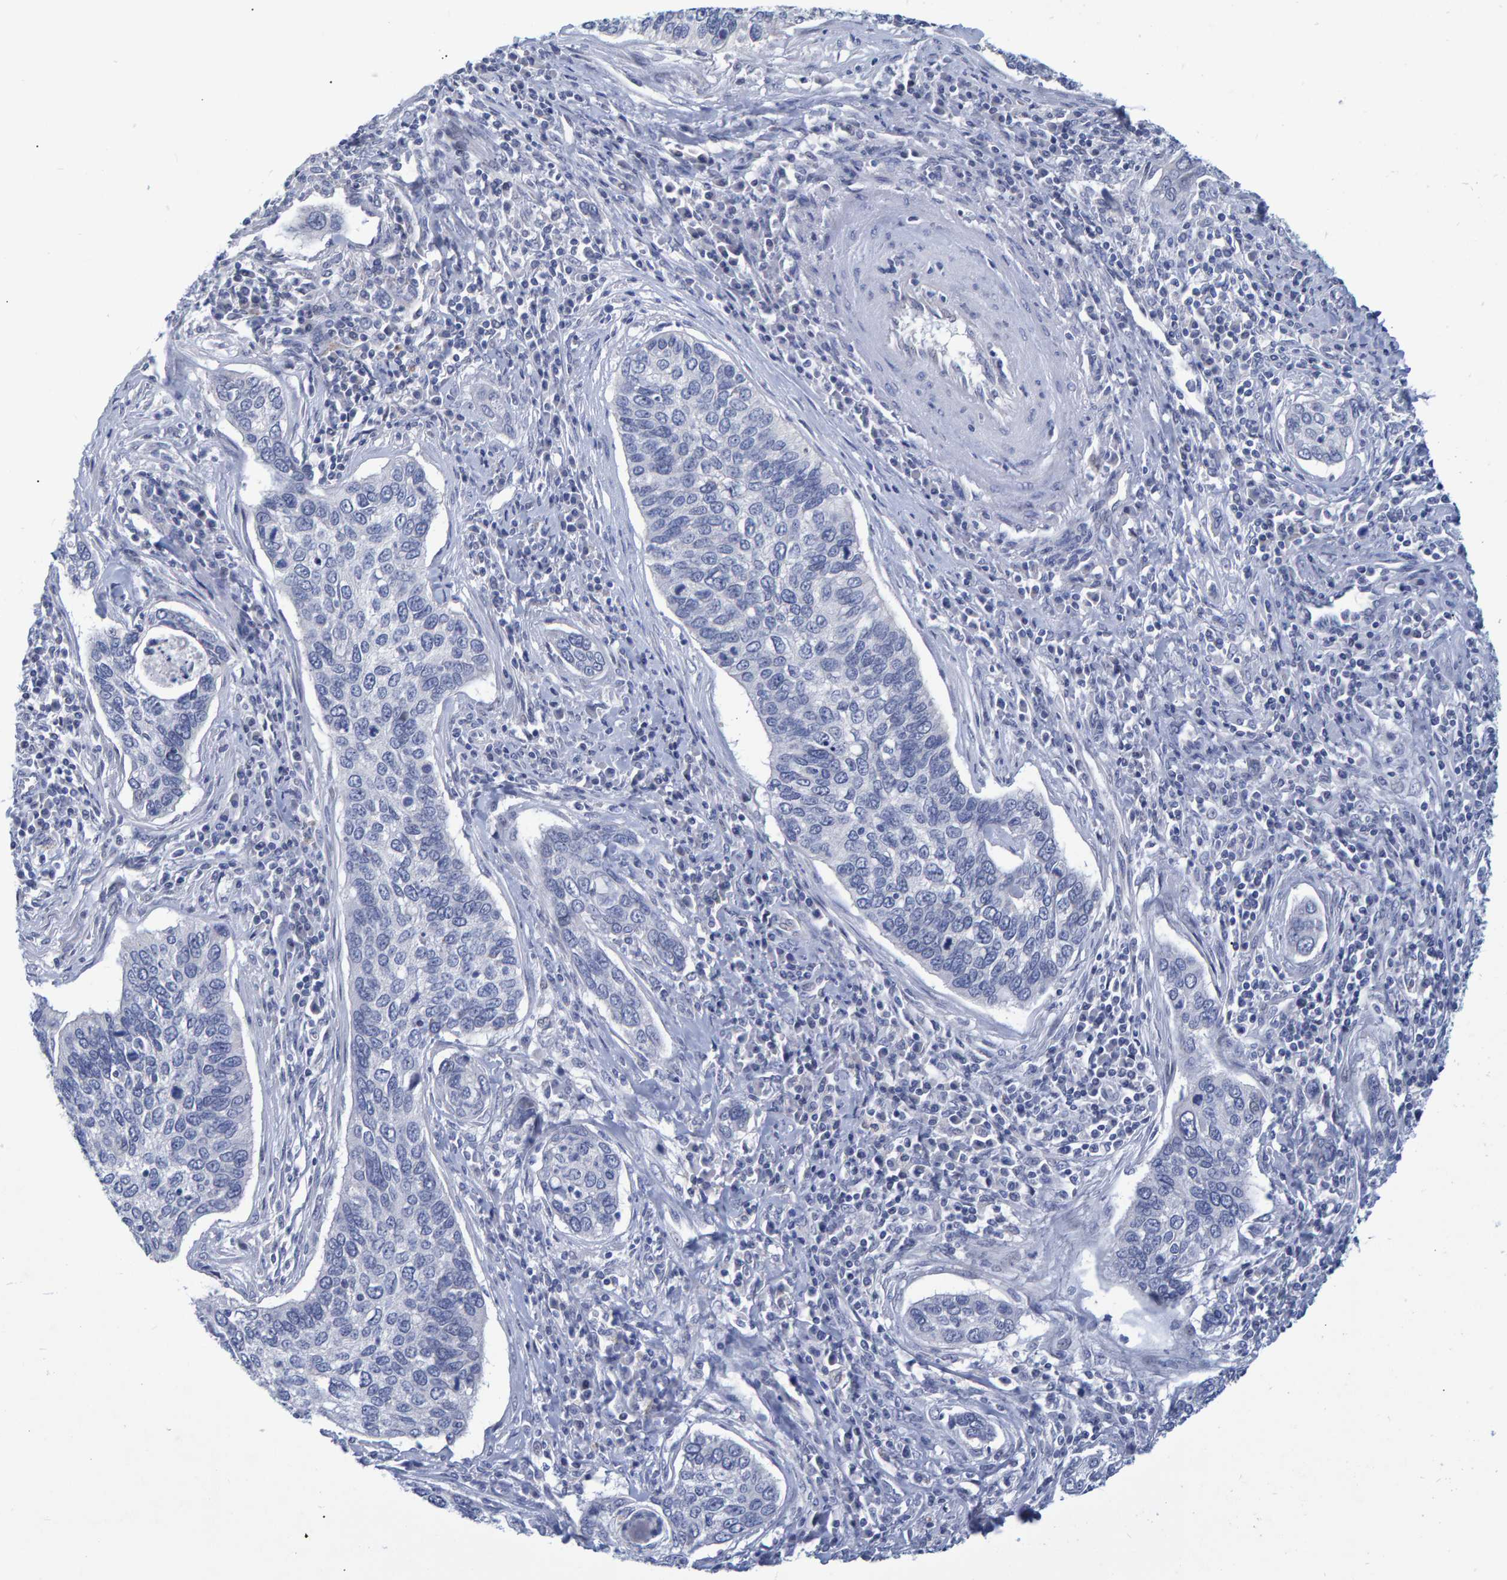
{"staining": {"intensity": "negative", "quantity": "none", "location": "none"}, "tissue": "cervical cancer", "cell_type": "Tumor cells", "image_type": "cancer", "snomed": [{"axis": "morphology", "description": "Squamous cell carcinoma, NOS"}, {"axis": "topography", "description": "Cervix"}], "caption": "A high-resolution image shows IHC staining of squamous cell carcinoma (cervical), which exhibits no significant positivity in tumor cells.", "gene": "PROCA1", "patient": {"sex": "female", "age": 53}}